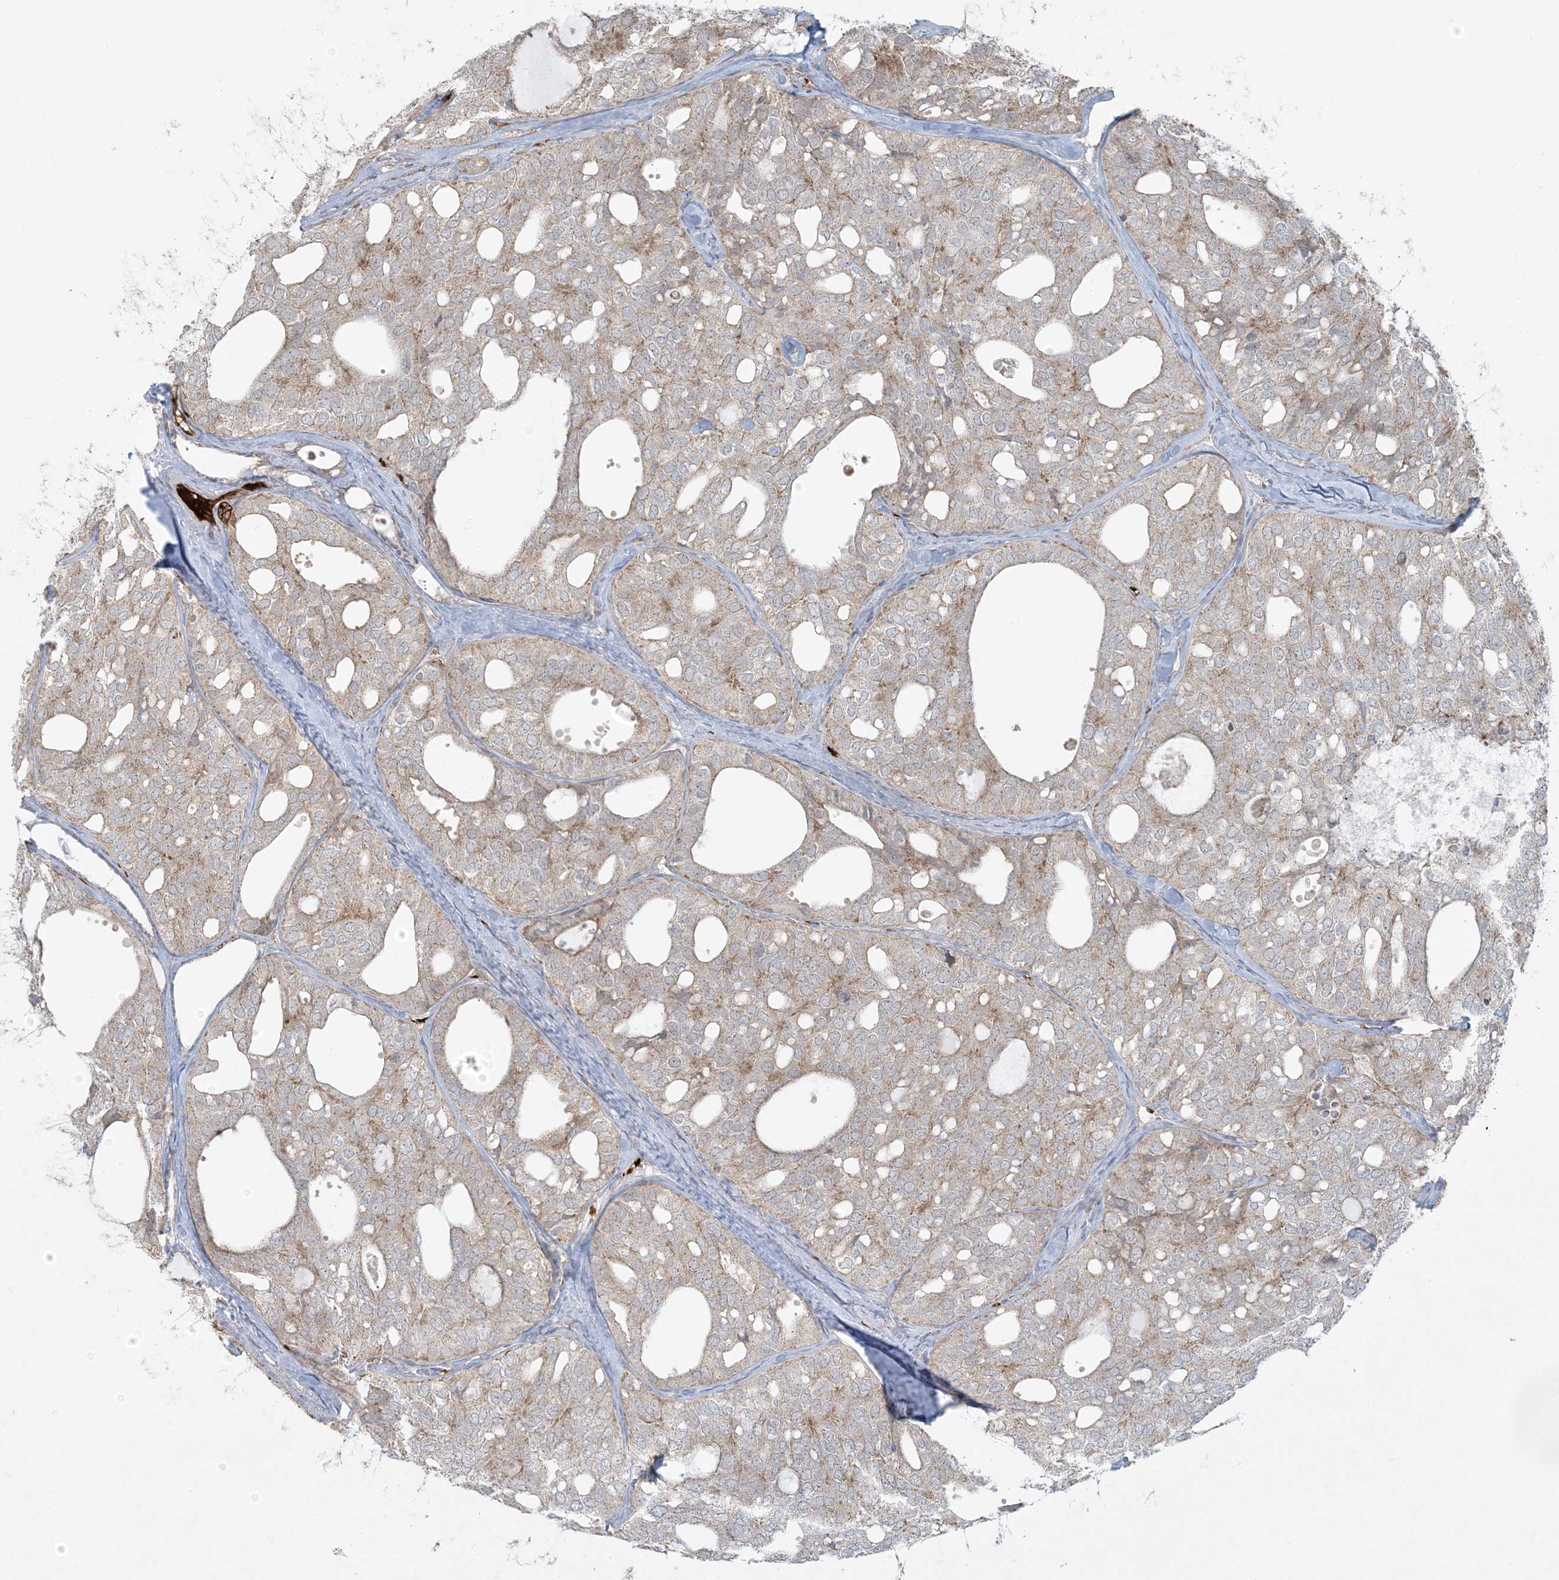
{"staining": {"intensity": "weak", "quantity": "25%-75%", "location": "cytoplasmic/membranous"}, "tissue": "thyroid cancer", "cell_type": "Tumor cells", "image_type": "cancer", "snomed": [{"axis": "morphology", "description": "Follicular adenoma carcinoma, NOS"}, {"axis": "topography", "description": "Thyroid gland"}], "caption": "Immunohistochemical staining of human thyroid cancer (follicular adenoma carcinoma) displays weak cytoplasmic/membranous protein positivity in about 25%-75% of tumor cells. (brown staining indicates protein expression, while blue staining denotes nuclei).", "gene": "PIK3R4", "patient": {"sex": "male", "age": 75}}